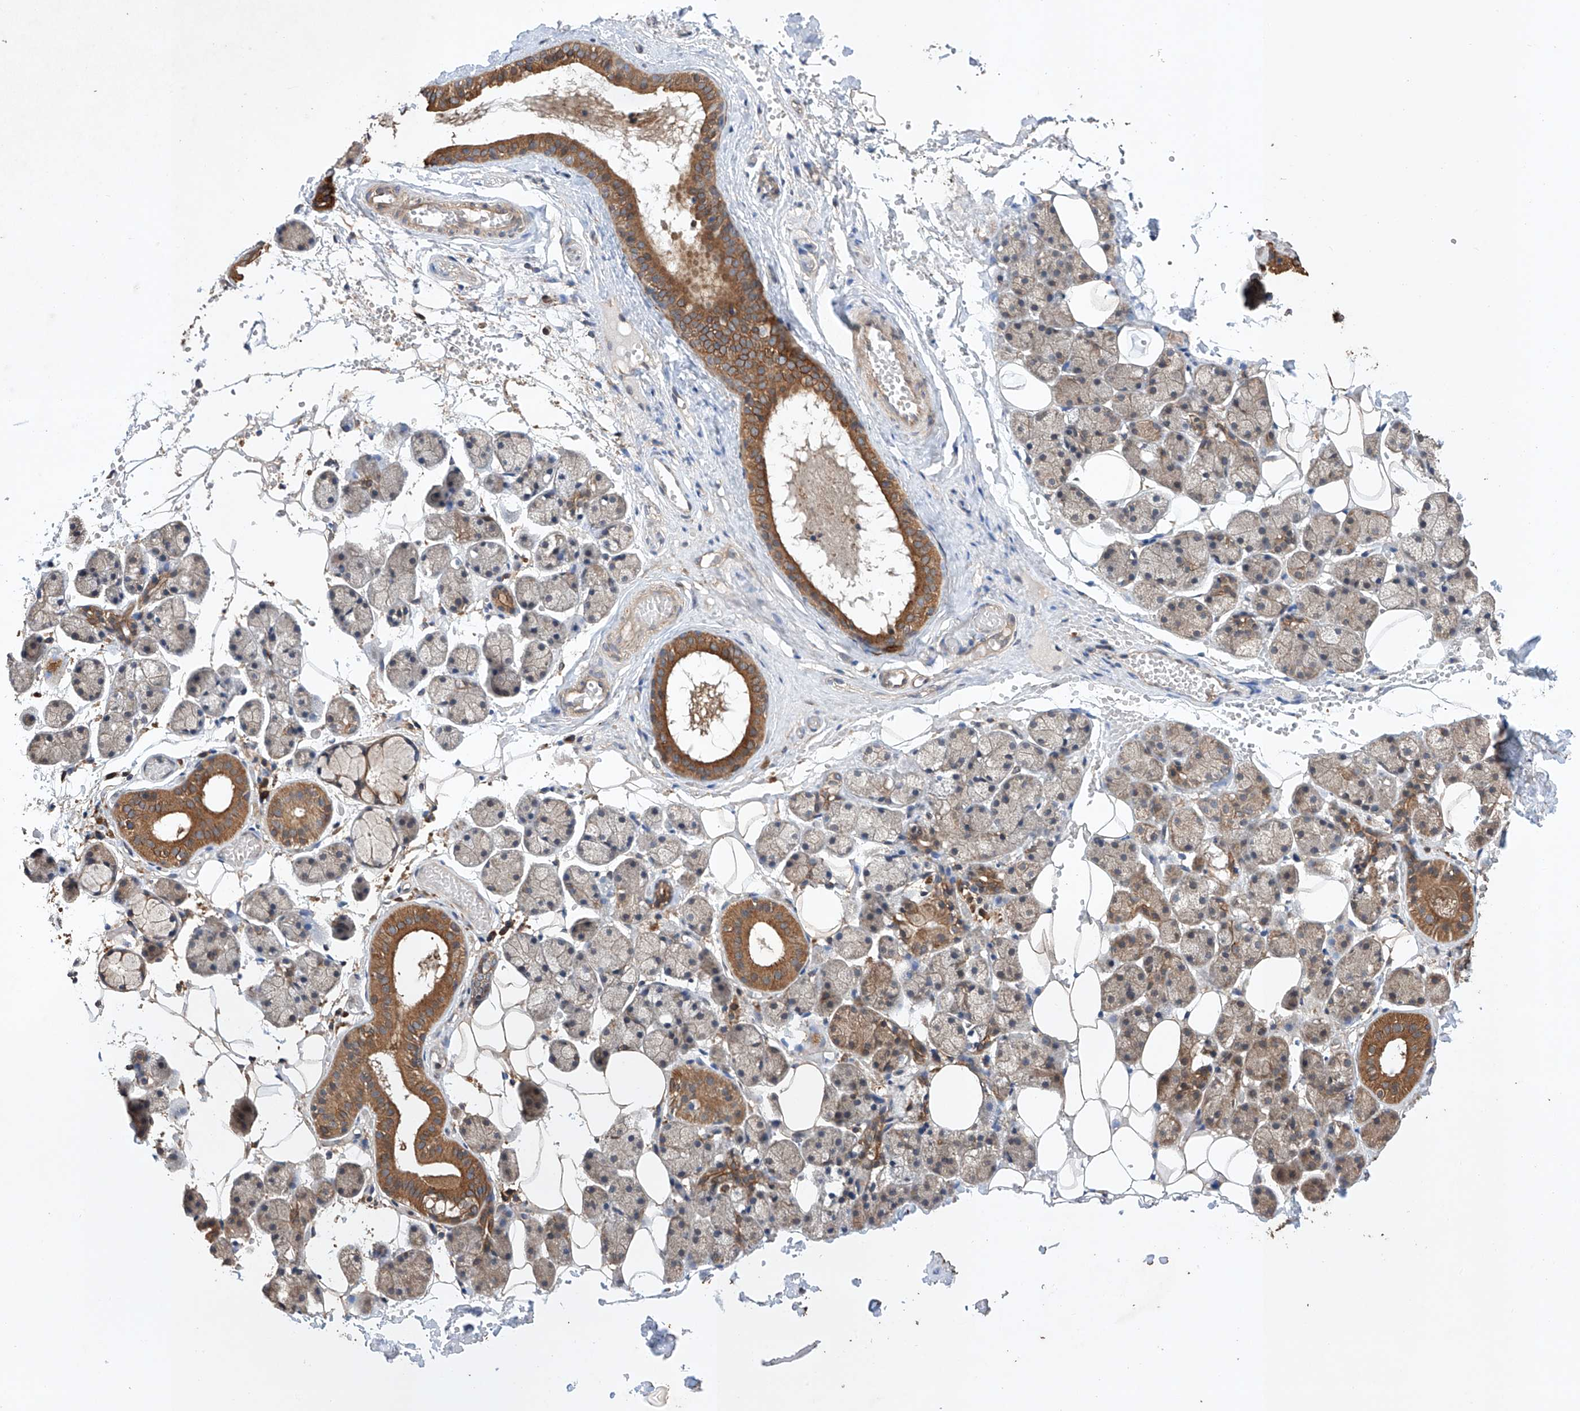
{"staining": {"intensity": "moderate", "quantity": "25%-75%", "location": "cytoplasmic/membranous"}, "tissue": "salivary gland", "cell_type": "Glandular cells", "image_type": "normal", "snomed": [{"axis": "morphology", "description": "Normal tissue, NOS"}, {"axis": "topography", "description": "Salivary gland"}], "caption": "Brown immunohistochemical staining in normal salivary gland shows moderate cytoplasmic/membranous staining in approximately 25%-75% of glandular cells.", "gene": "LURAP1", "patient": {"sex": "female", "age": 33}}